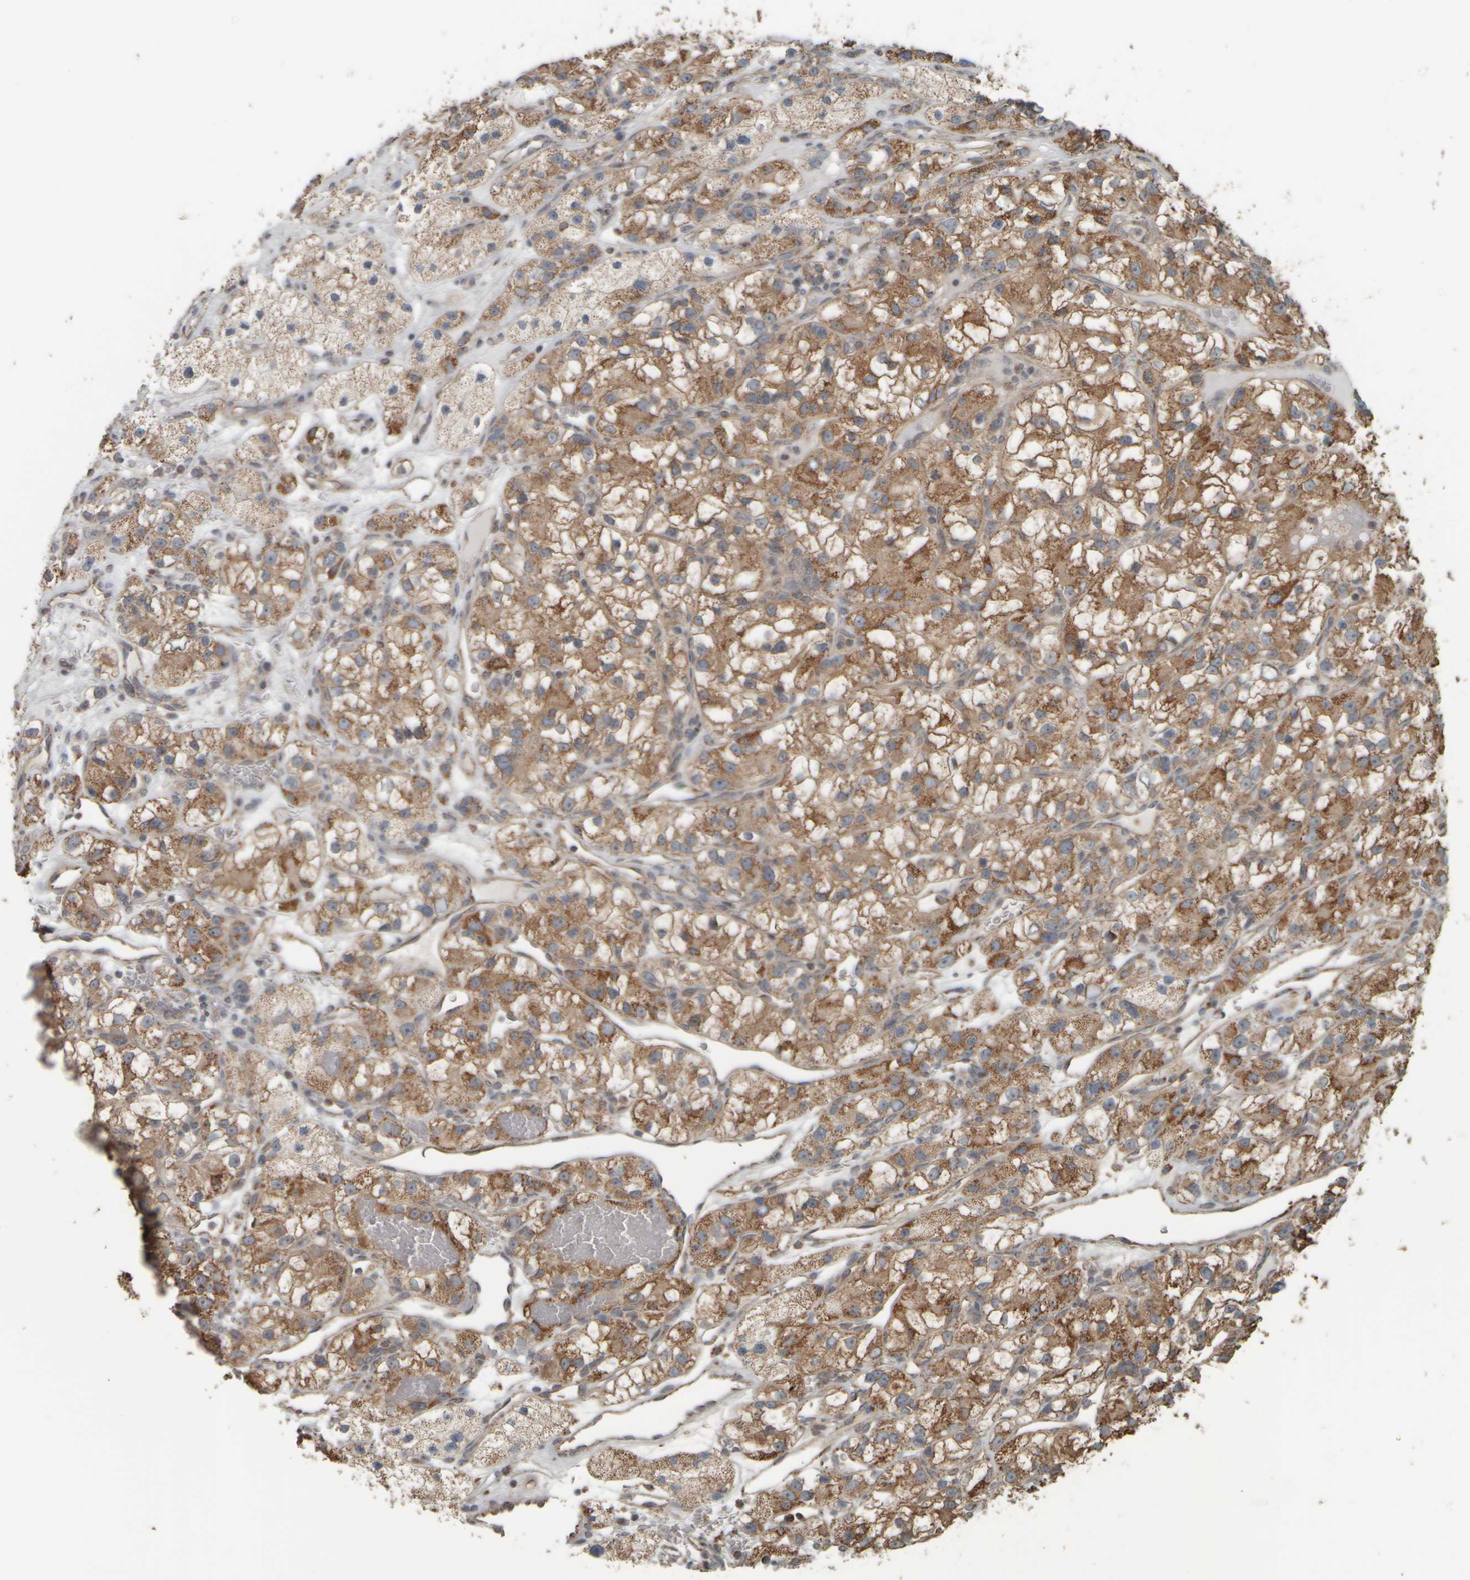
{"staining": {"intensity": "moderate", "quantity": ">75%", "location": "cytoplasmic/membranous"}, "tissue": "renal cancer", "cell_type": "Tumor cells", "image_type": "cancer", "snomed": [{"axis": "morphology", "description": "Adenocarcinoma, NOS"}, {"axis": "topography", "description": "Kidney"}], "caption": "Tumor cells show medium levels of moderate cytoplasmic/membranous staining in about >75% of cells in human renal adenocarcinoma.", "gene": "APBB2", "patient": {"sex": "female", "age": 57}}